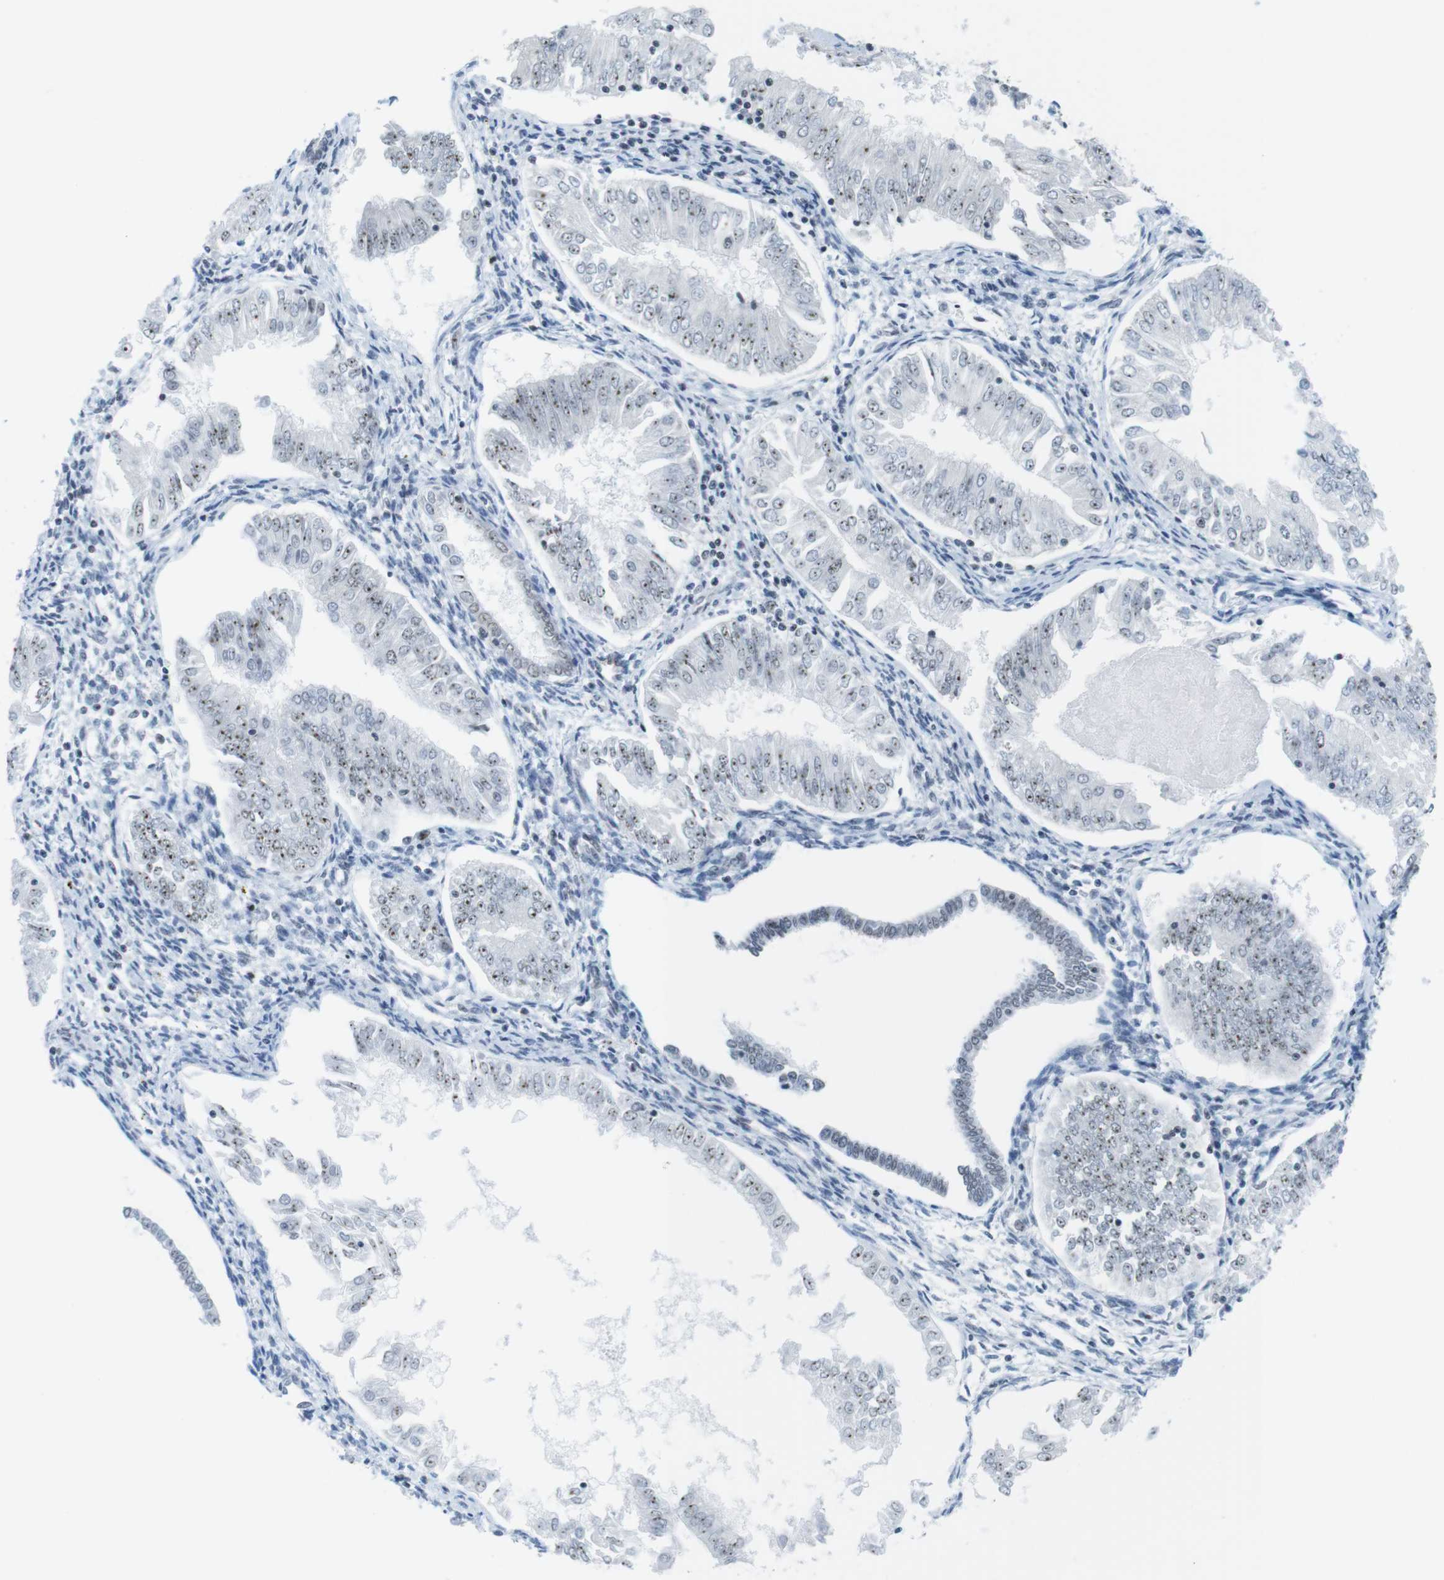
{"staining": {"intensity": "moderate", "quantity": "25%-75%", "location": "nuclear"}, "tissue": "endometrial cancer", "cell_type": "Tumor cells", "image_type": "cancer", "snomed": [{"axis": "morphology", "description": "Adenocarcinoma, NOS"}, {"axis": "topography", "description": "Endometrium"}], "caption": "Immunohistochemical staining of human endometrial cancer (adenocarcinoma) exhibits medium levels of moderate nuclear positivity in about 25%-75% of tumor cells.", "gene": "NIFK", "patient": {"sex": "female", "age": 53}}